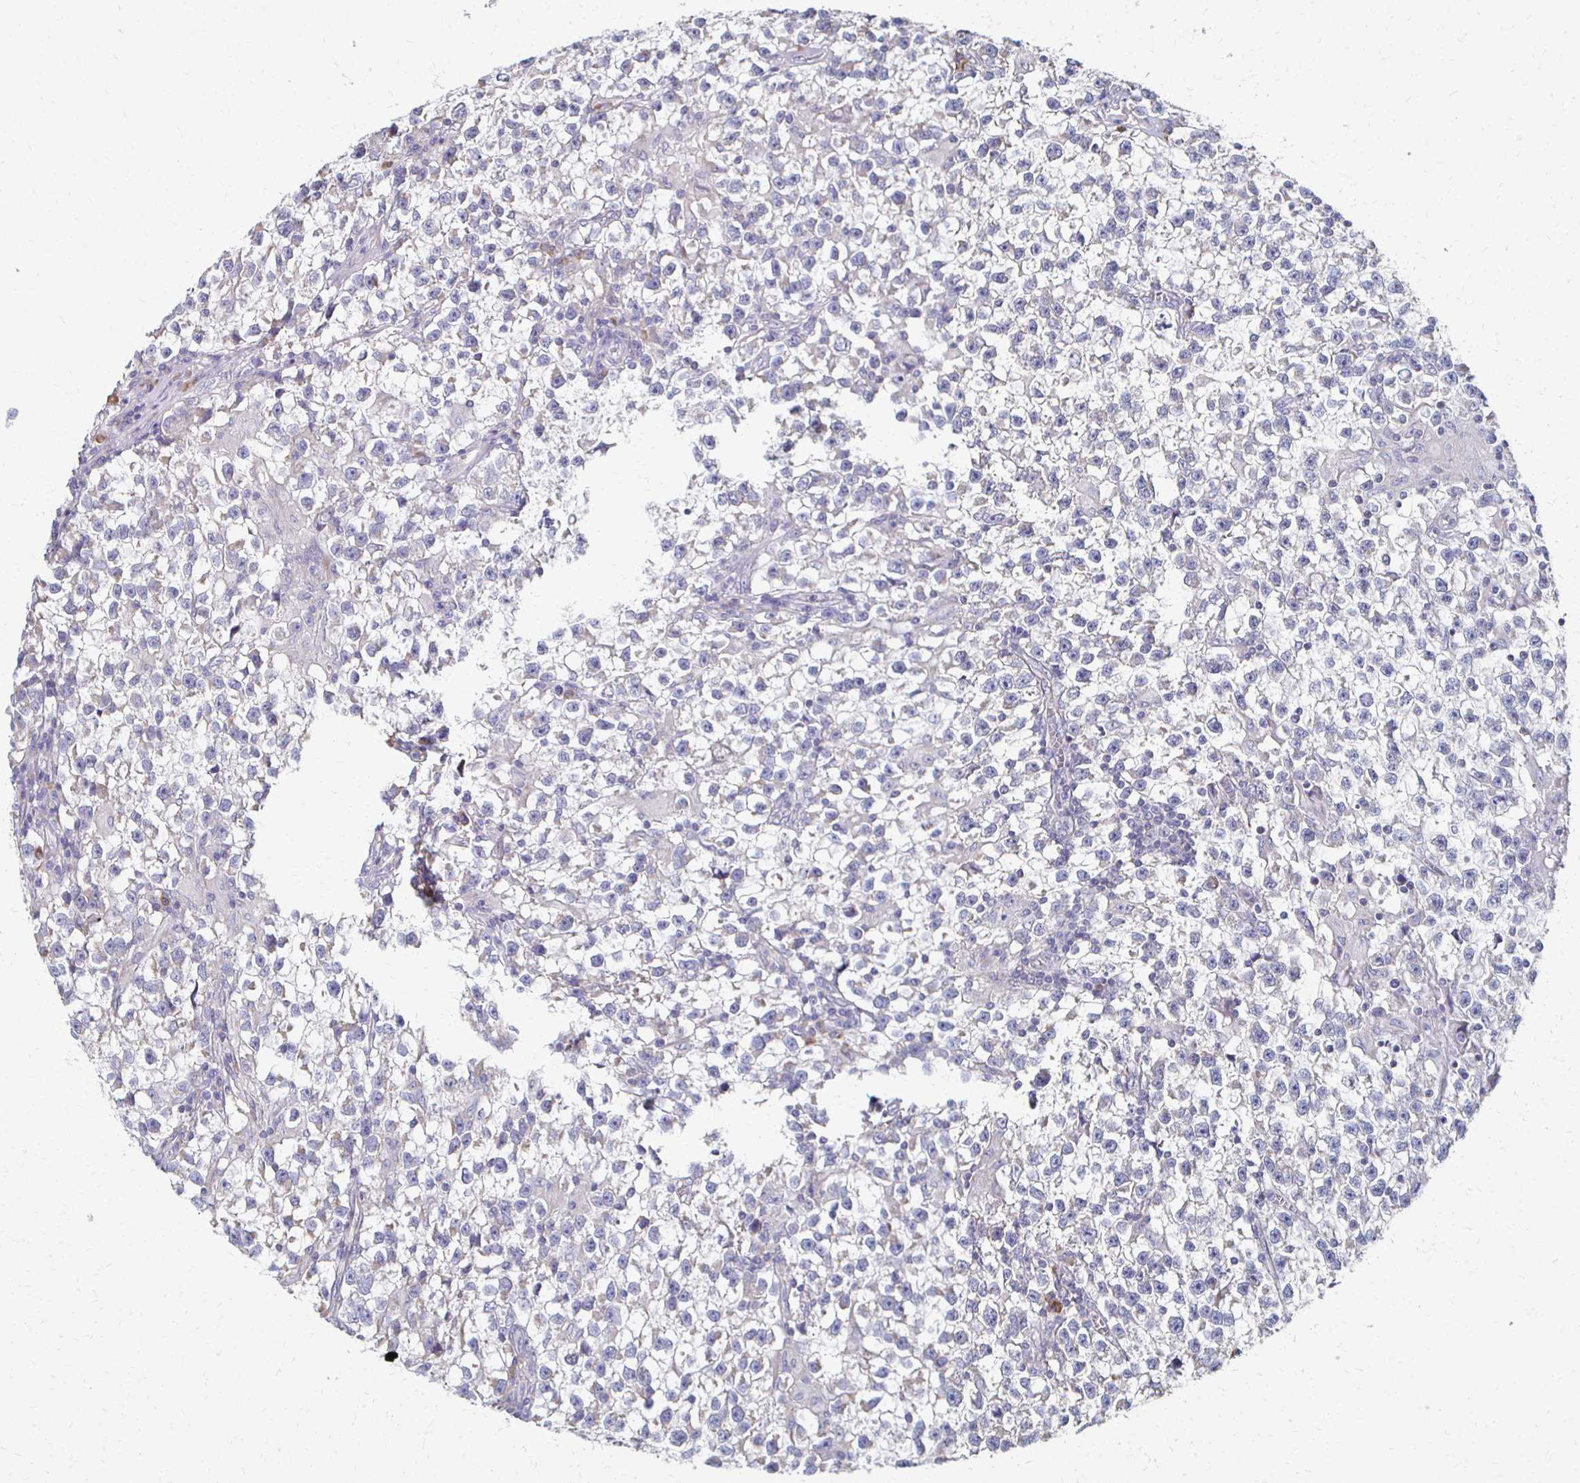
{"staining": {"intensity": "negative", "quantity": "none", "location": "none"}, "tissue": "testis cancer", "cell_type": "Tumor cells", "image_type": "cancer", "snomed": [{"axis": "morphology", "description": "Seminoma, NOS"}, {"axis": "topography", "description": "Testis"}], "caption": "An image of human testis cancer (seminoma) is negative for staining in tumor cells.", "gene": "ATP1A3", "patient": {"sex": "male", "age": 31}}